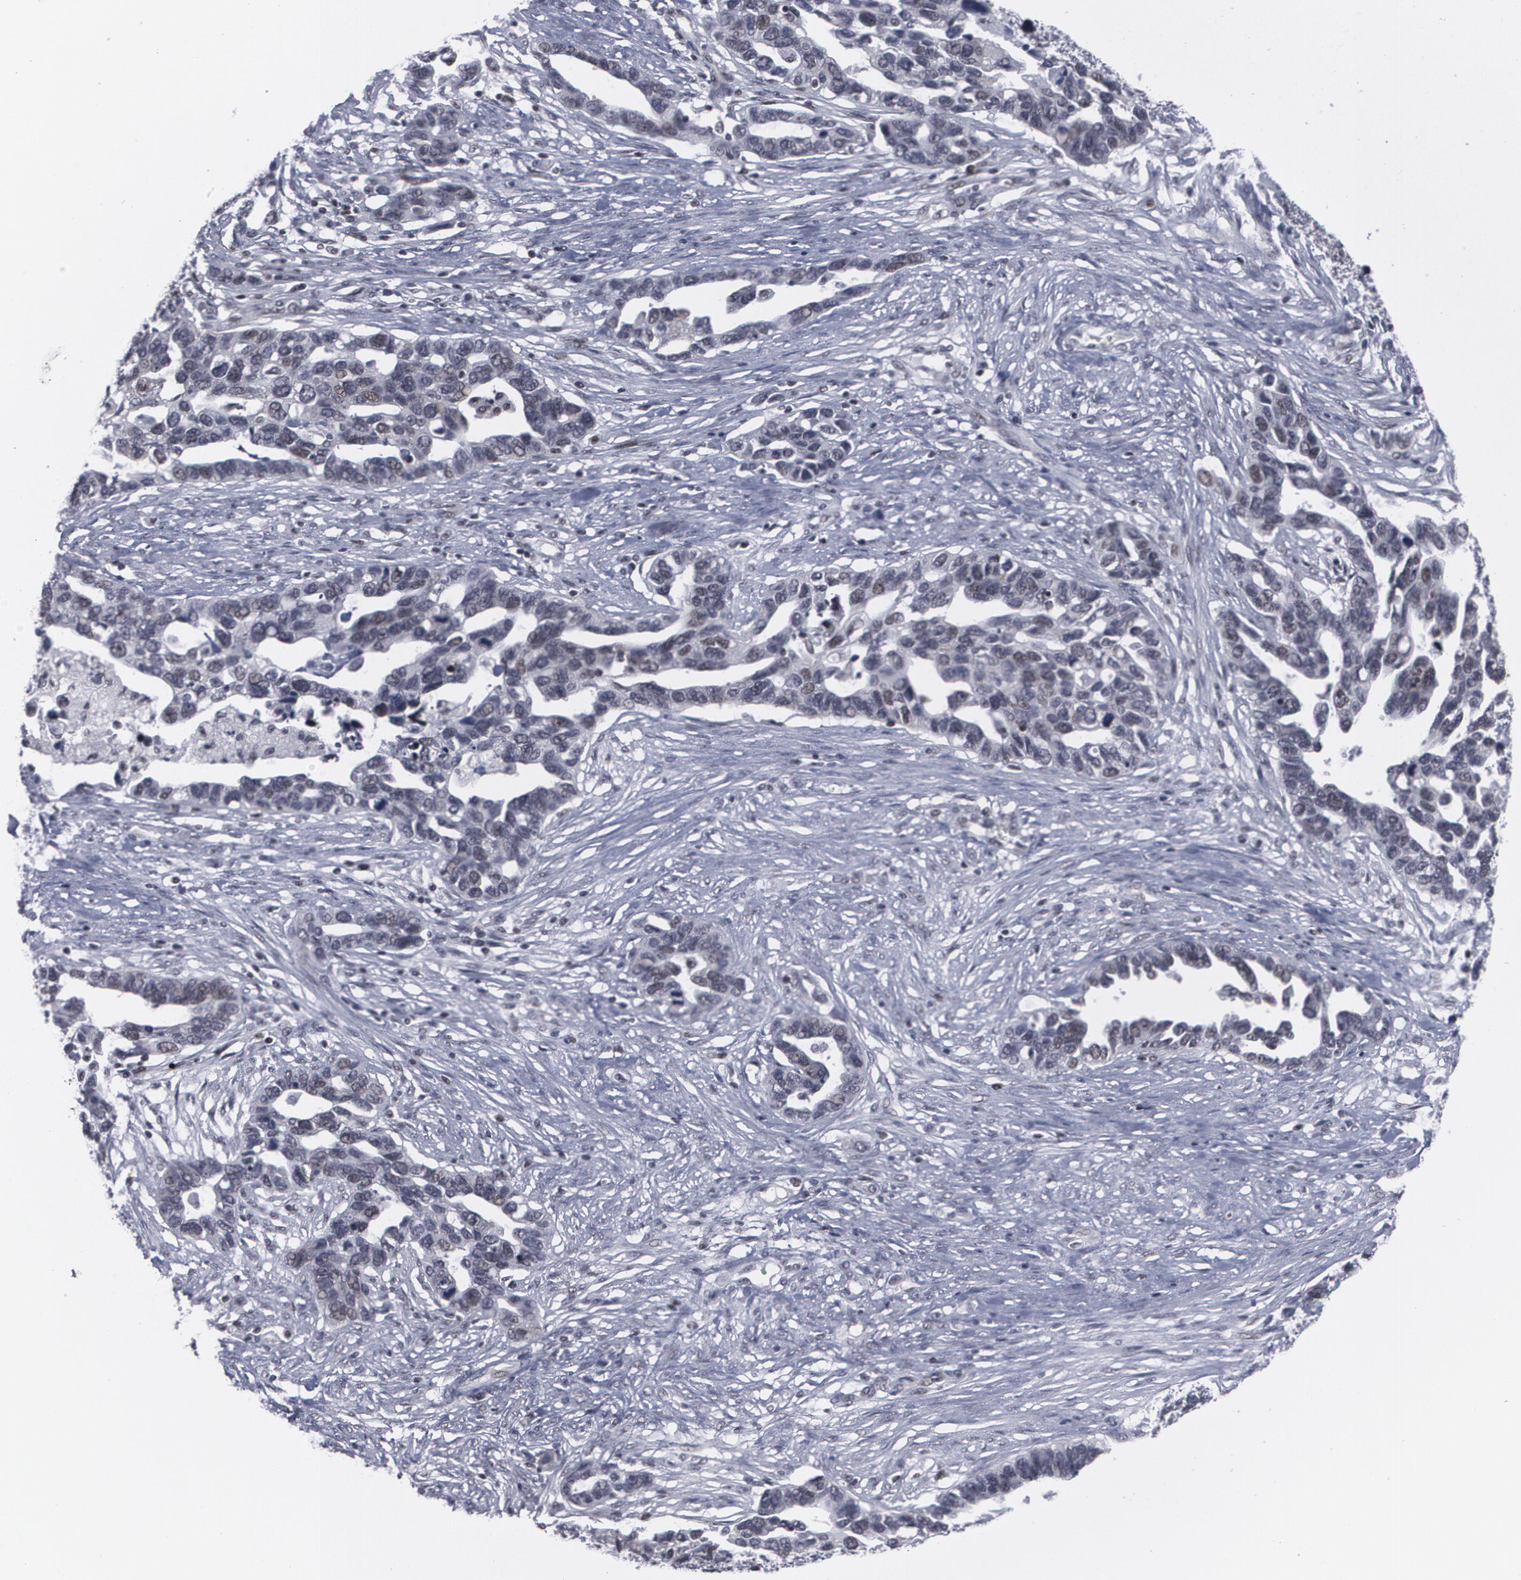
{"staining": {"intensity": "weak", "quantity": "25%-75%", "location": "nuclear"}, "tissue": "ovarian cancer", "cell_type": "Tumor cells", "image_type": "cancer", "snomed": [{"axis": "morphology", "description": "Cystadenocarcinoma, serous, NOS"}, {"axis": "topography", "description": "Ovary"}], "caption": "Protein analysis of serous cystadenocarcinoma (ovarian) tissue demonstrates weak nuclear expression in approximately 25%-75% of tumor cells.", "gene": "MCL1", "patient": {"sex": "female", "age": 54}}